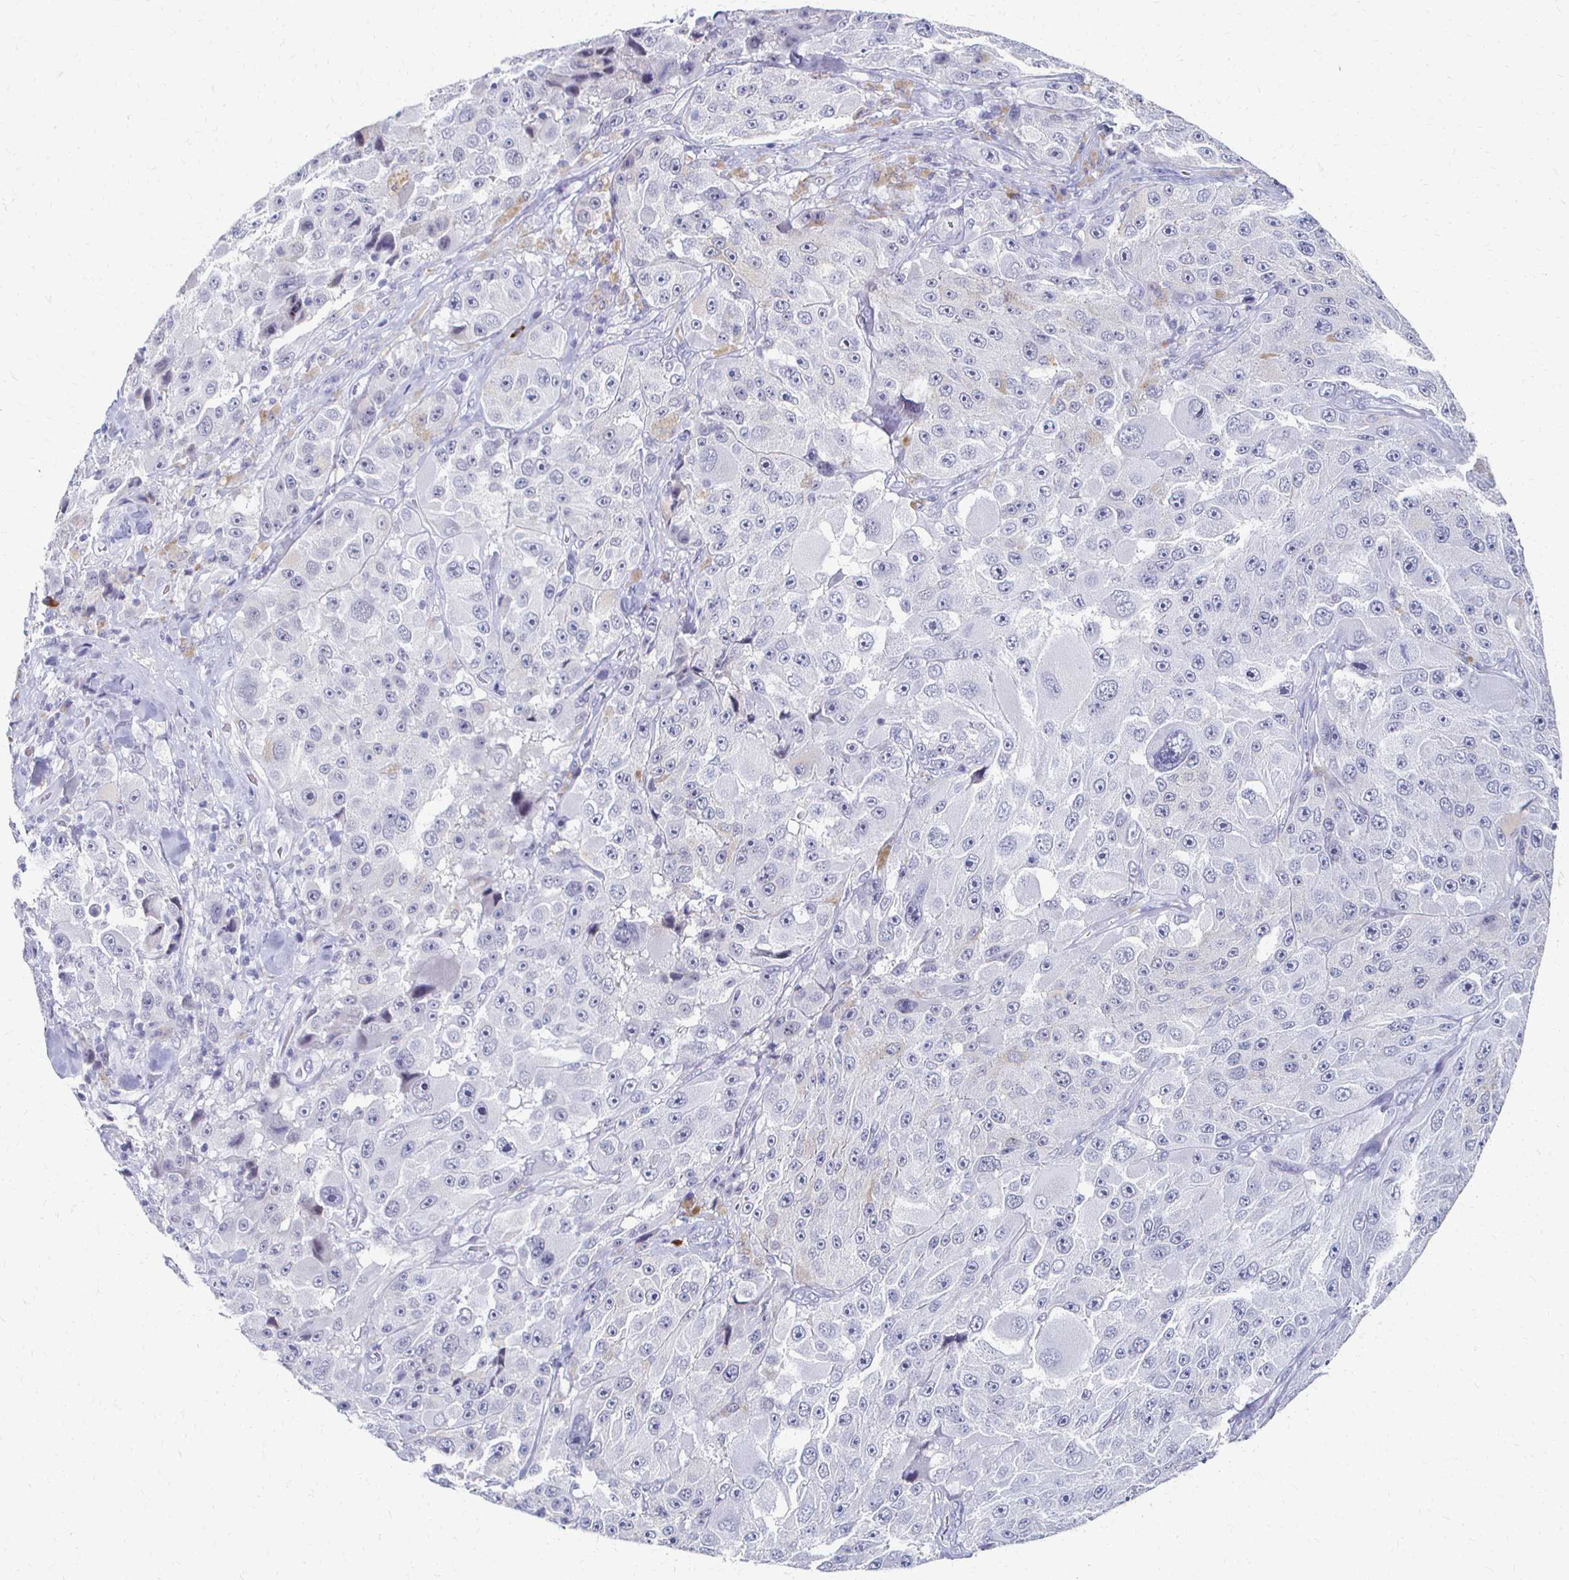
{"staining": {"intensity": "negative", "quantity": "none", "location": "none"}, "tissue": "melanoma", "cell_type": "Tumor cells", "image_type": "cancer", "snomed": [{"axis": "morphology", "description": "Malignant melanoma, Metastatic site"}, {"axis": "topography", "description": "Lymph node"}], "caption": "Immunohistochemistry (IHC) of human malignant melanoma (metastatic site) shows no positivity in tumor cells. Brightfield microscopy of IHC stained with DAB (brown) and hematoxylin (blue), captured at high magnification.", "gene": "CXCR2", "patient": {"sex": "male", "age": 62}}